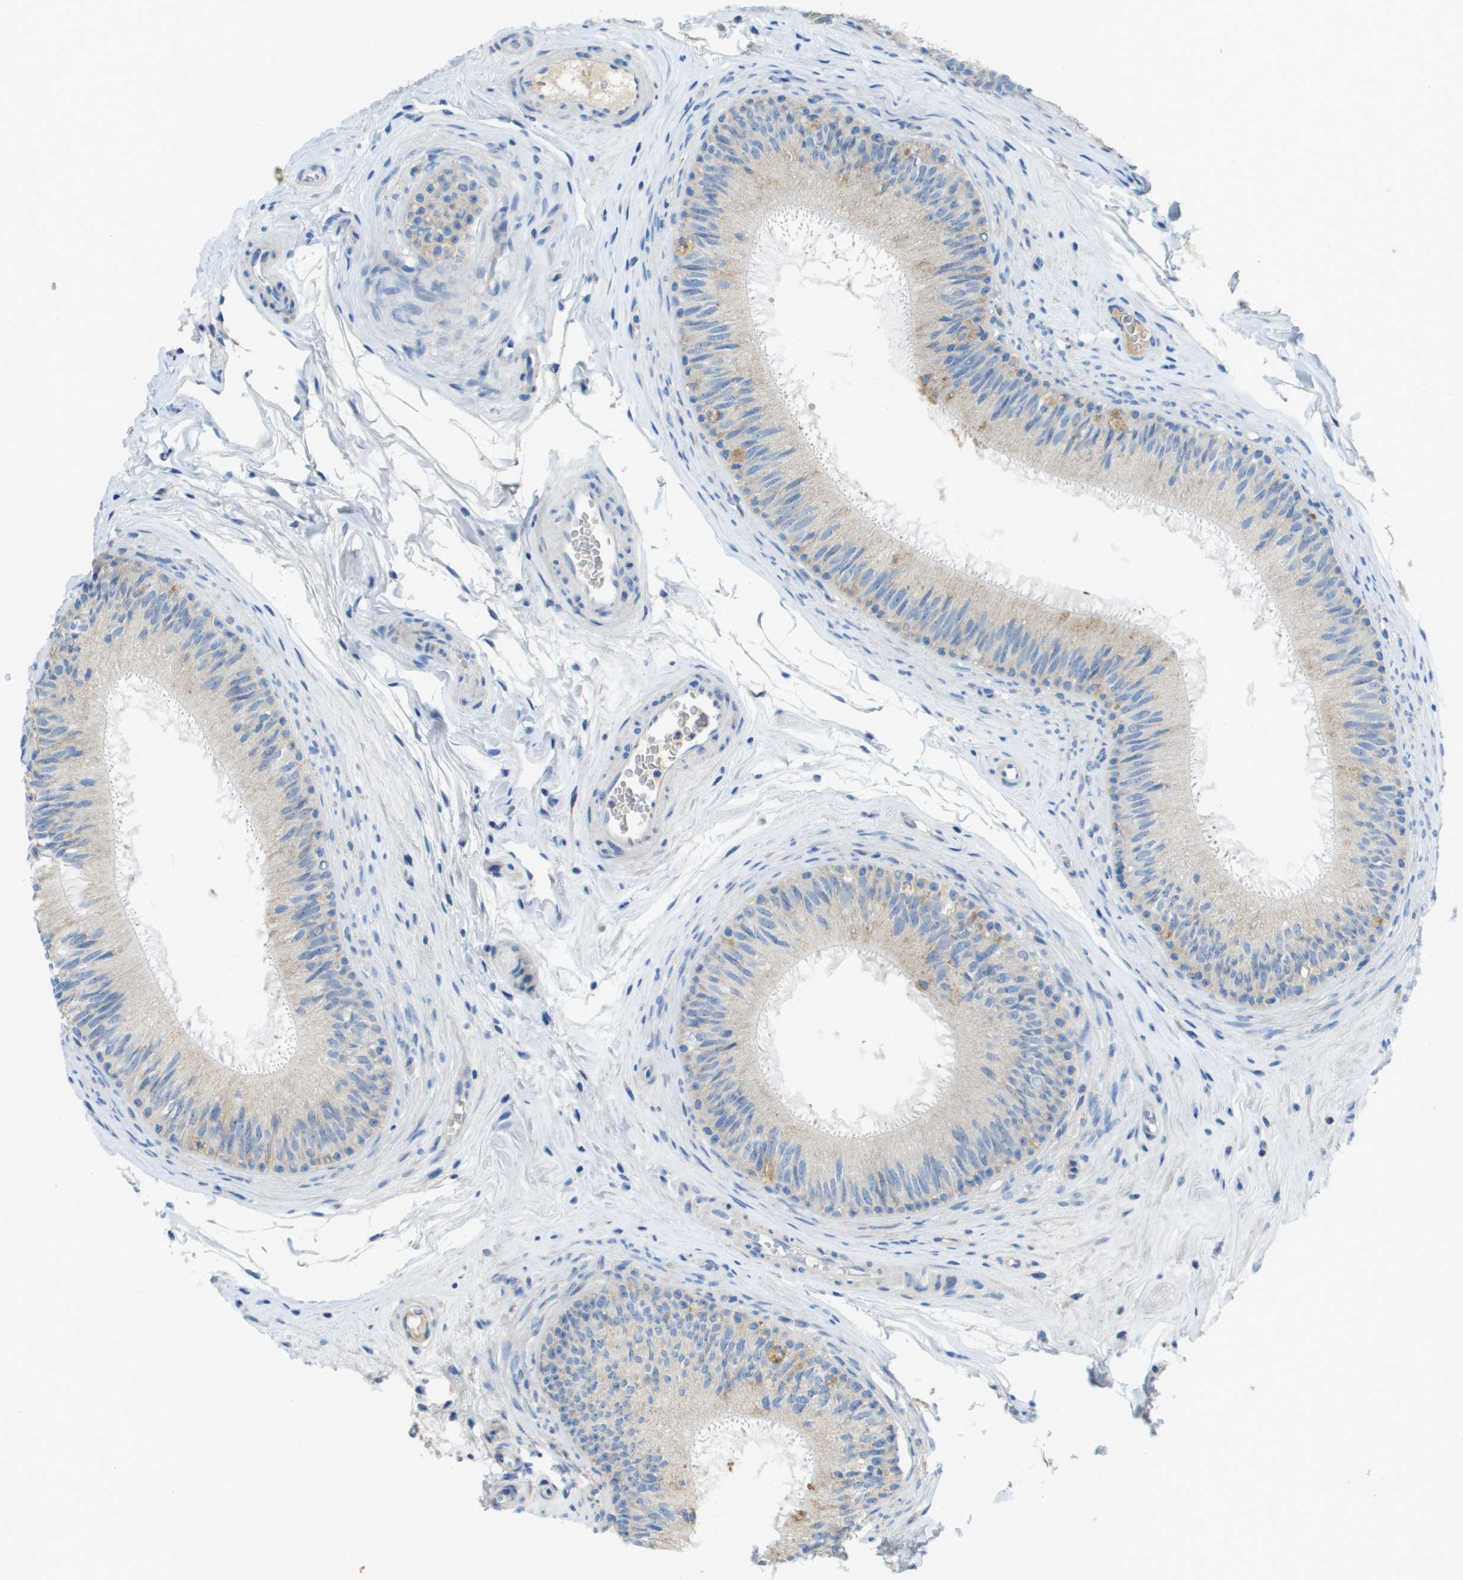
{"staining": {"intensity": "weak", "quantity": "25%-75%", "location": "cytoplasmic/membranous"}, "tissue": "epididymis", "cell_type": "Glandular cells", "image_type": "normal", "snomed": [{"axis": "morphology", "description": "Normal tissue, NOS"}, {"axis": "topography", "description": "Testis"}, {"axis": "topography", "description": "Epididymis"}], "caption": "Protein analysis of benign epididymis displays weak cytoplasmic/membranous staining in approximately 25%-75% of glandular cells.", "gene": "CYGB", "patient": {"sex": "male", "age": 36}}